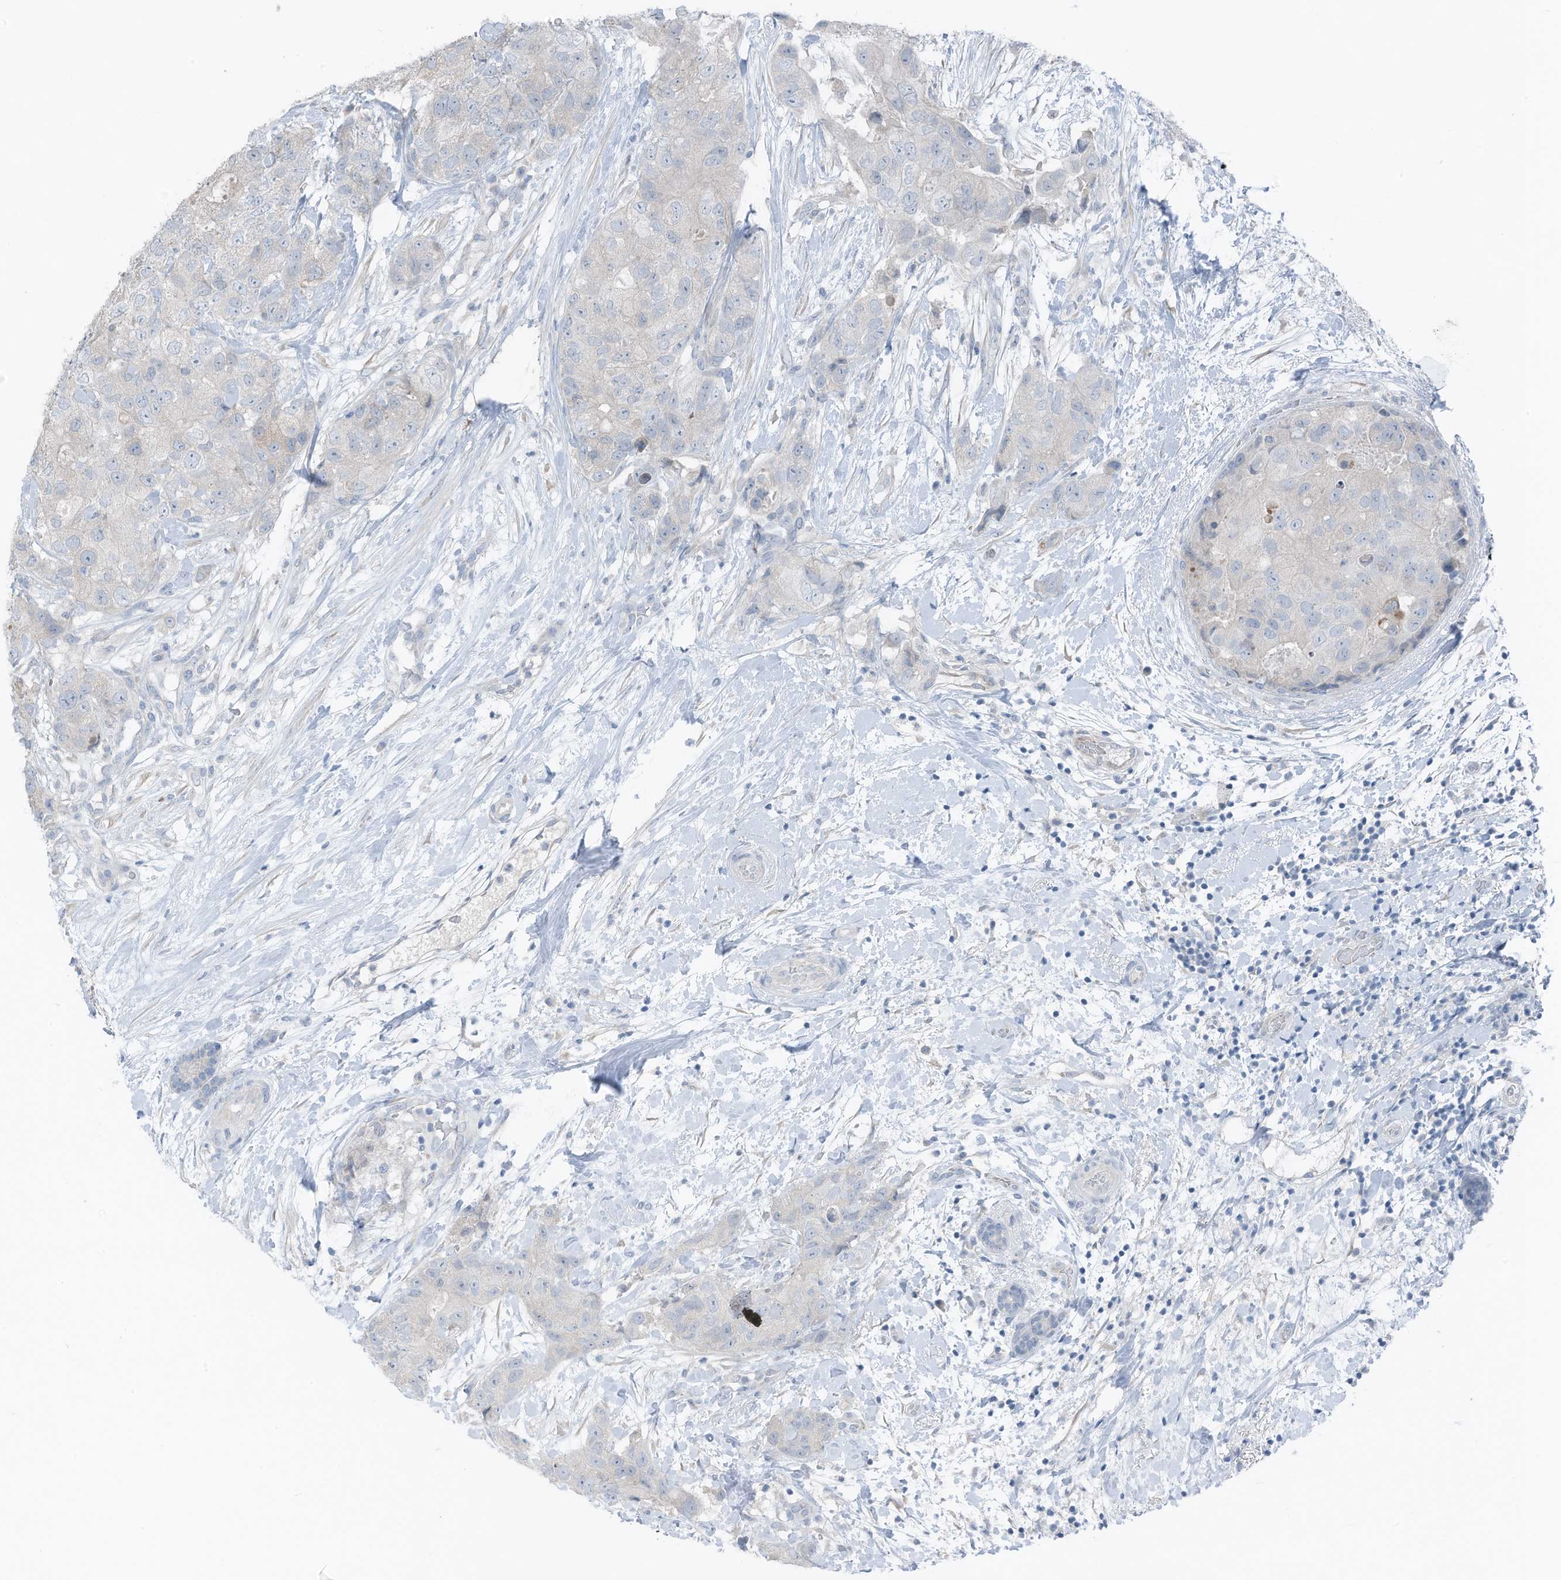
{"staining": {"intensity": "negative", "quantity": "none", "location": "none"}, "tissue": "breast cancer", "cell_type": "Tumor cells", "image_type": "cancer", "snomed": [{"axis": "morphology", "description": "Duct carcinoma"}, {"axis": "topography", "description": "Breast"}], "caption": "Protein analysis of breast intraductal carcinoma displays no significant positivity in tumor cells.", "gene": "ARHGEF33", "patient": {"sex": "female", "age": 62}}